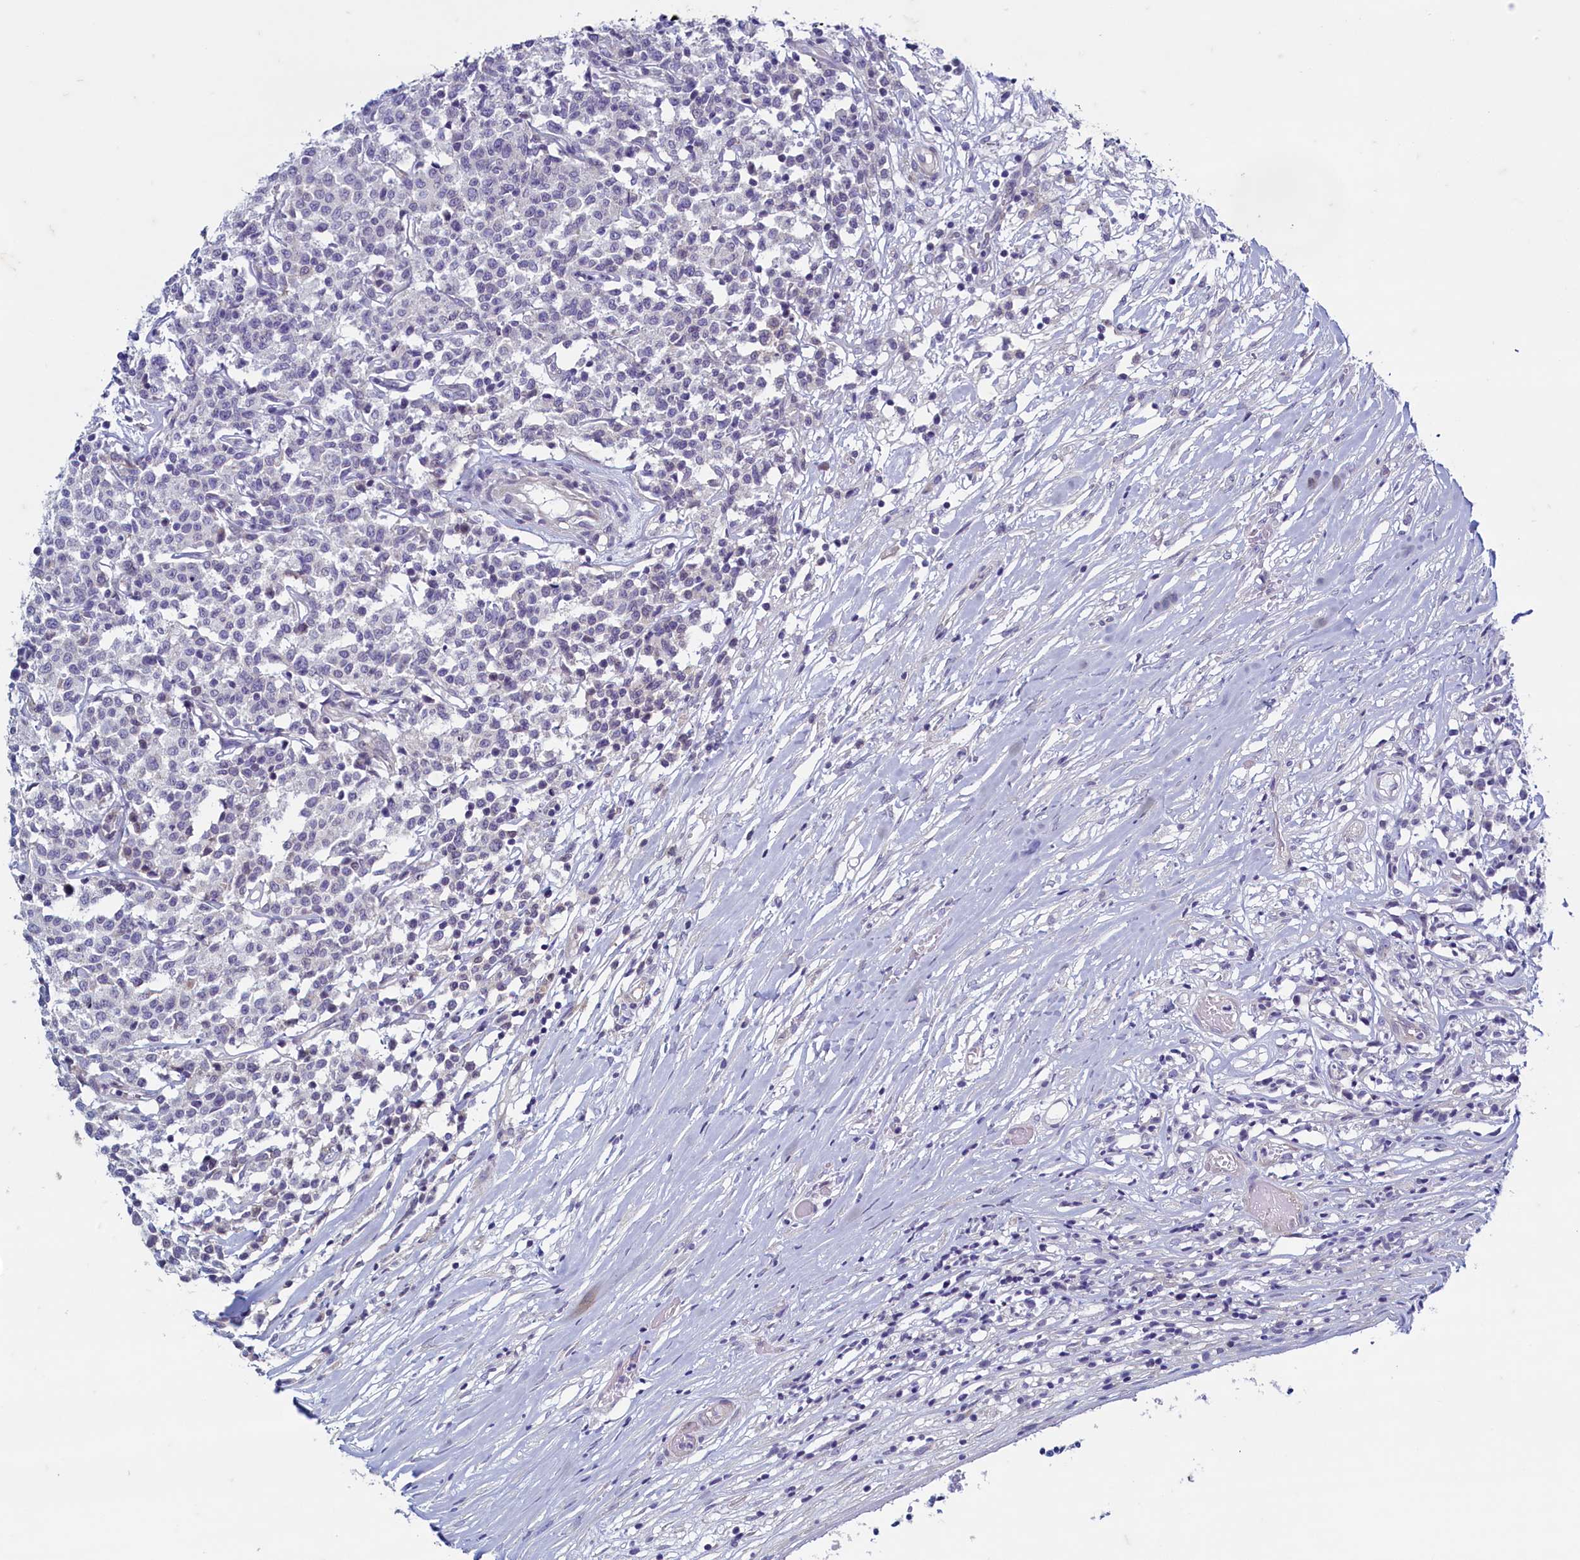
{"staining": {"intensity": "negative", "quantity": "none", "location": "none"}, "tissue": "lymphoma", "cell_type": "Tumor cells", "image_type": "cancer", "snomed": [{"axis": "morphology", "description": "Malignant lymphoma, non-Hodgkin's type, Low grade"}, {"axis": "topography", "description": "Small intestine"}], "caption": "Tumor cells are negative for protein expression in human low-grade malignant lymphoma, non-Hodgkin's type.", "gene": "MAP1LC3A", "patient": {"sex": "female", "age": 59}}